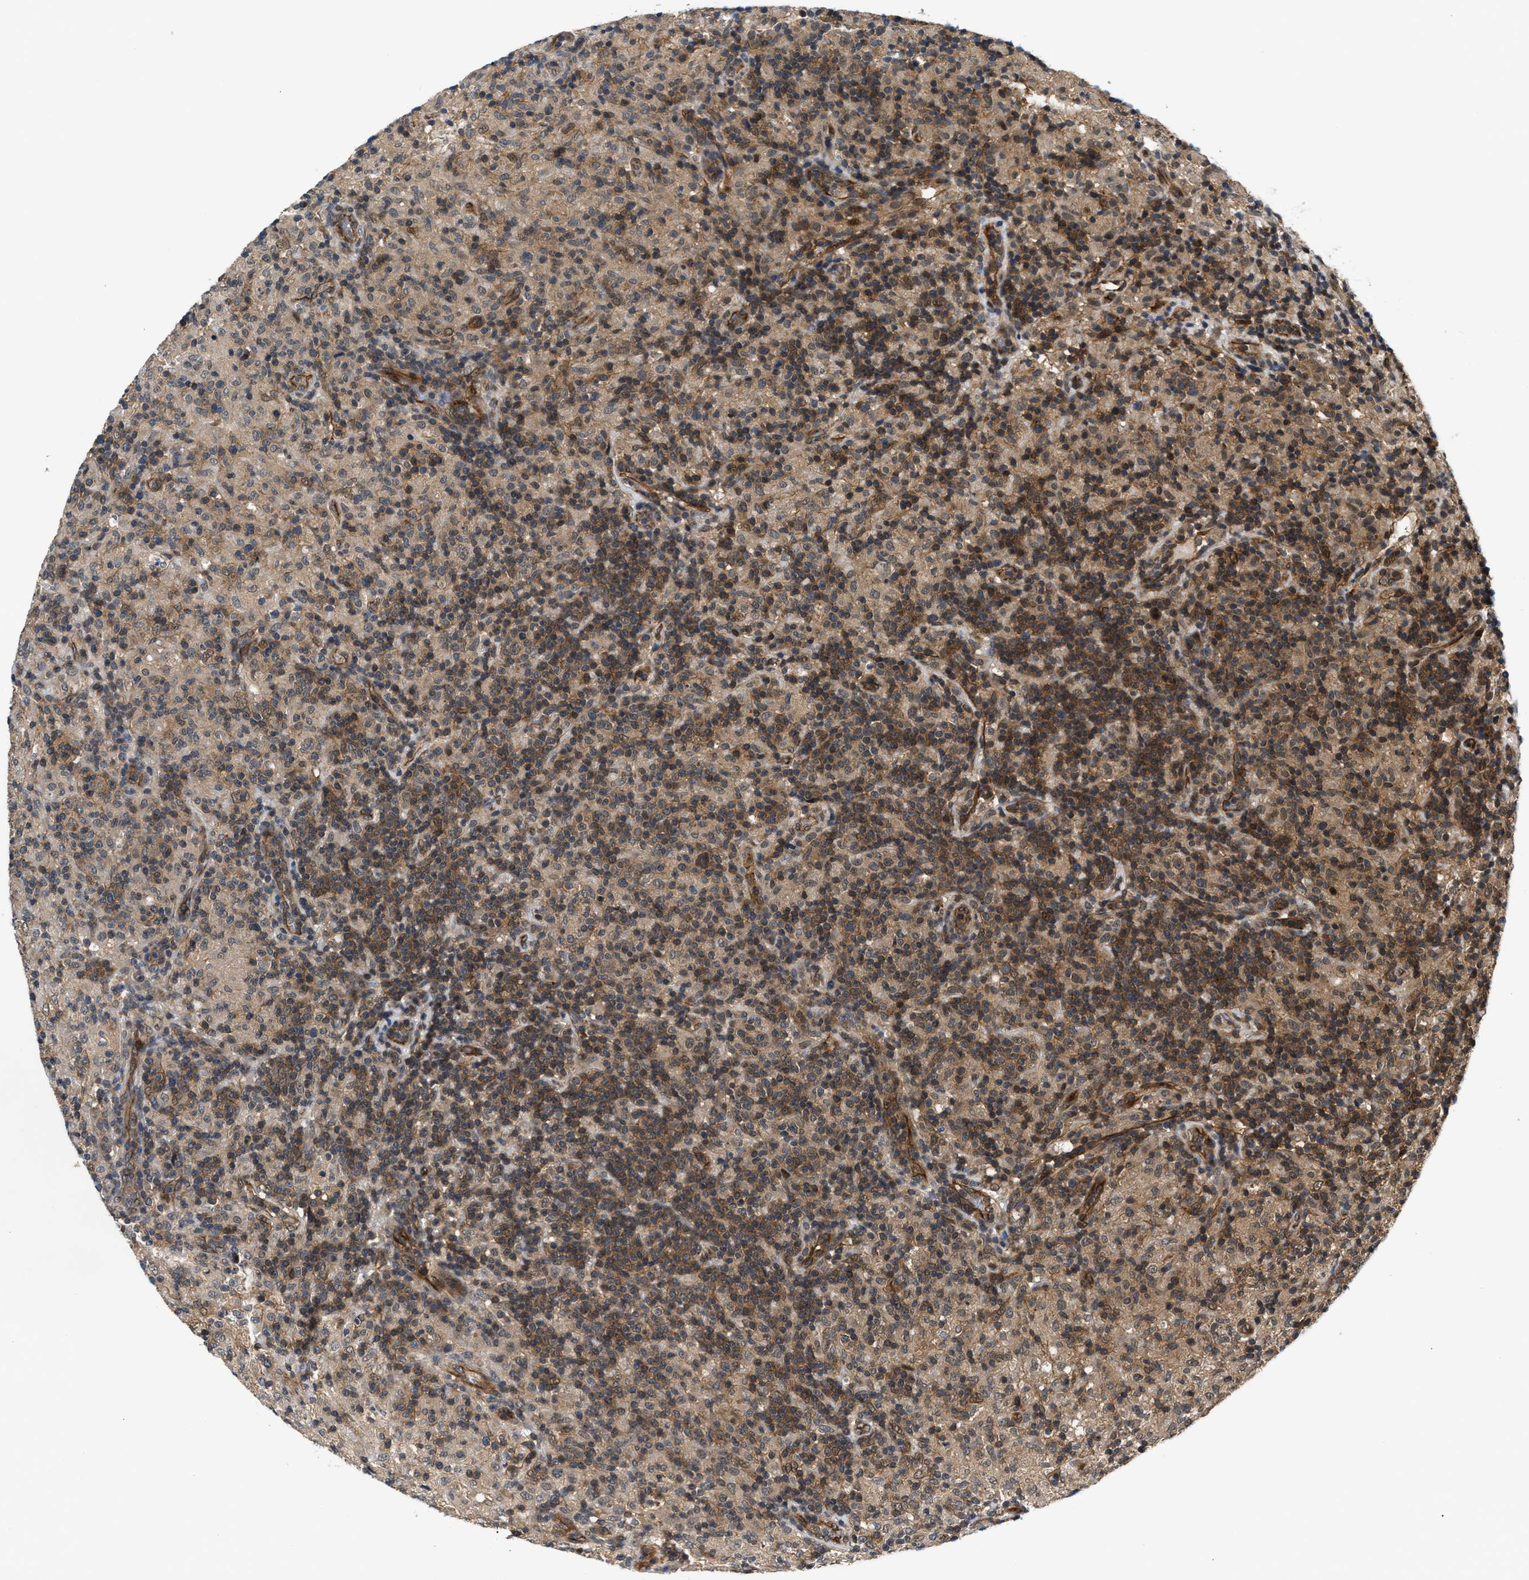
{"staining": {"intensity": "negative", "quantity": "none", "location": "none"}, "tissue": "lymphoma", "cell_type": "Tumor cells", "image_type": "cancer", "snomed": [{"axis": "morphology", "description": "Hodgkin's disease, NOS"}, {"axis": "topography", "description": "Lymph node"}], "caption": "Image shows no significant protein staining in tumor cells of lymphoma.", "gene": "COPS2", "patient": {"sex": "male", "age": 70}}